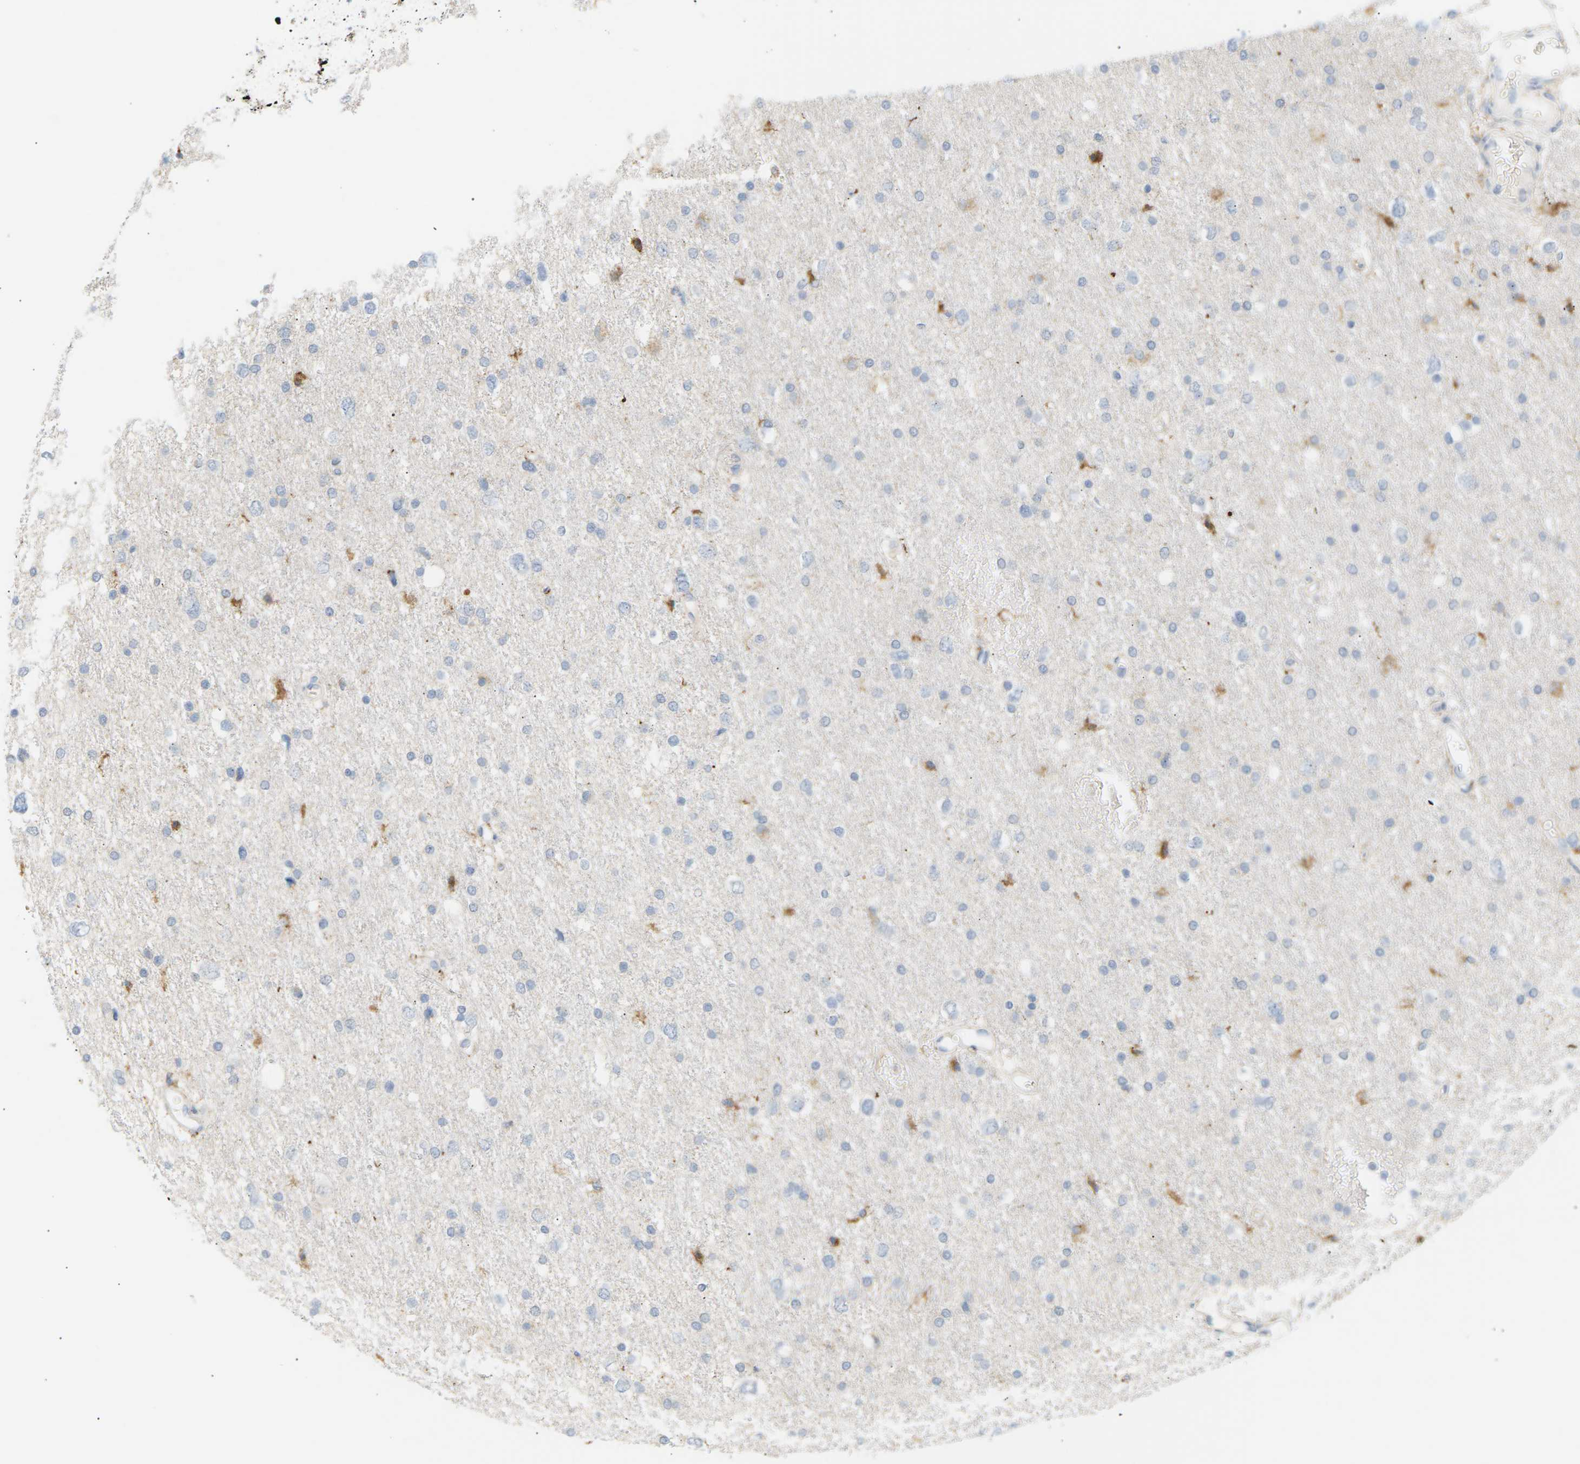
{"staining": {"intensity": "moderate", "quantity": "<25%", "location": "cytoplasmic/membranous"}, "tissue": "glioma", "cell_type": "Tumor cells", "image_type": "cancer", "snomed": [{"axis": "morphology", "description": "Glioma, malignant, Low grade"}, {"axis": "topography", "description": "Brain"}], "caption": "Glioma stained with DAB IHC exhibits low levels of moderate cytoplasmic/membranous staining in approximately <25% of tumor cells.", "gene": "CLU", "patient": {"sex": "female", "age": 37}}